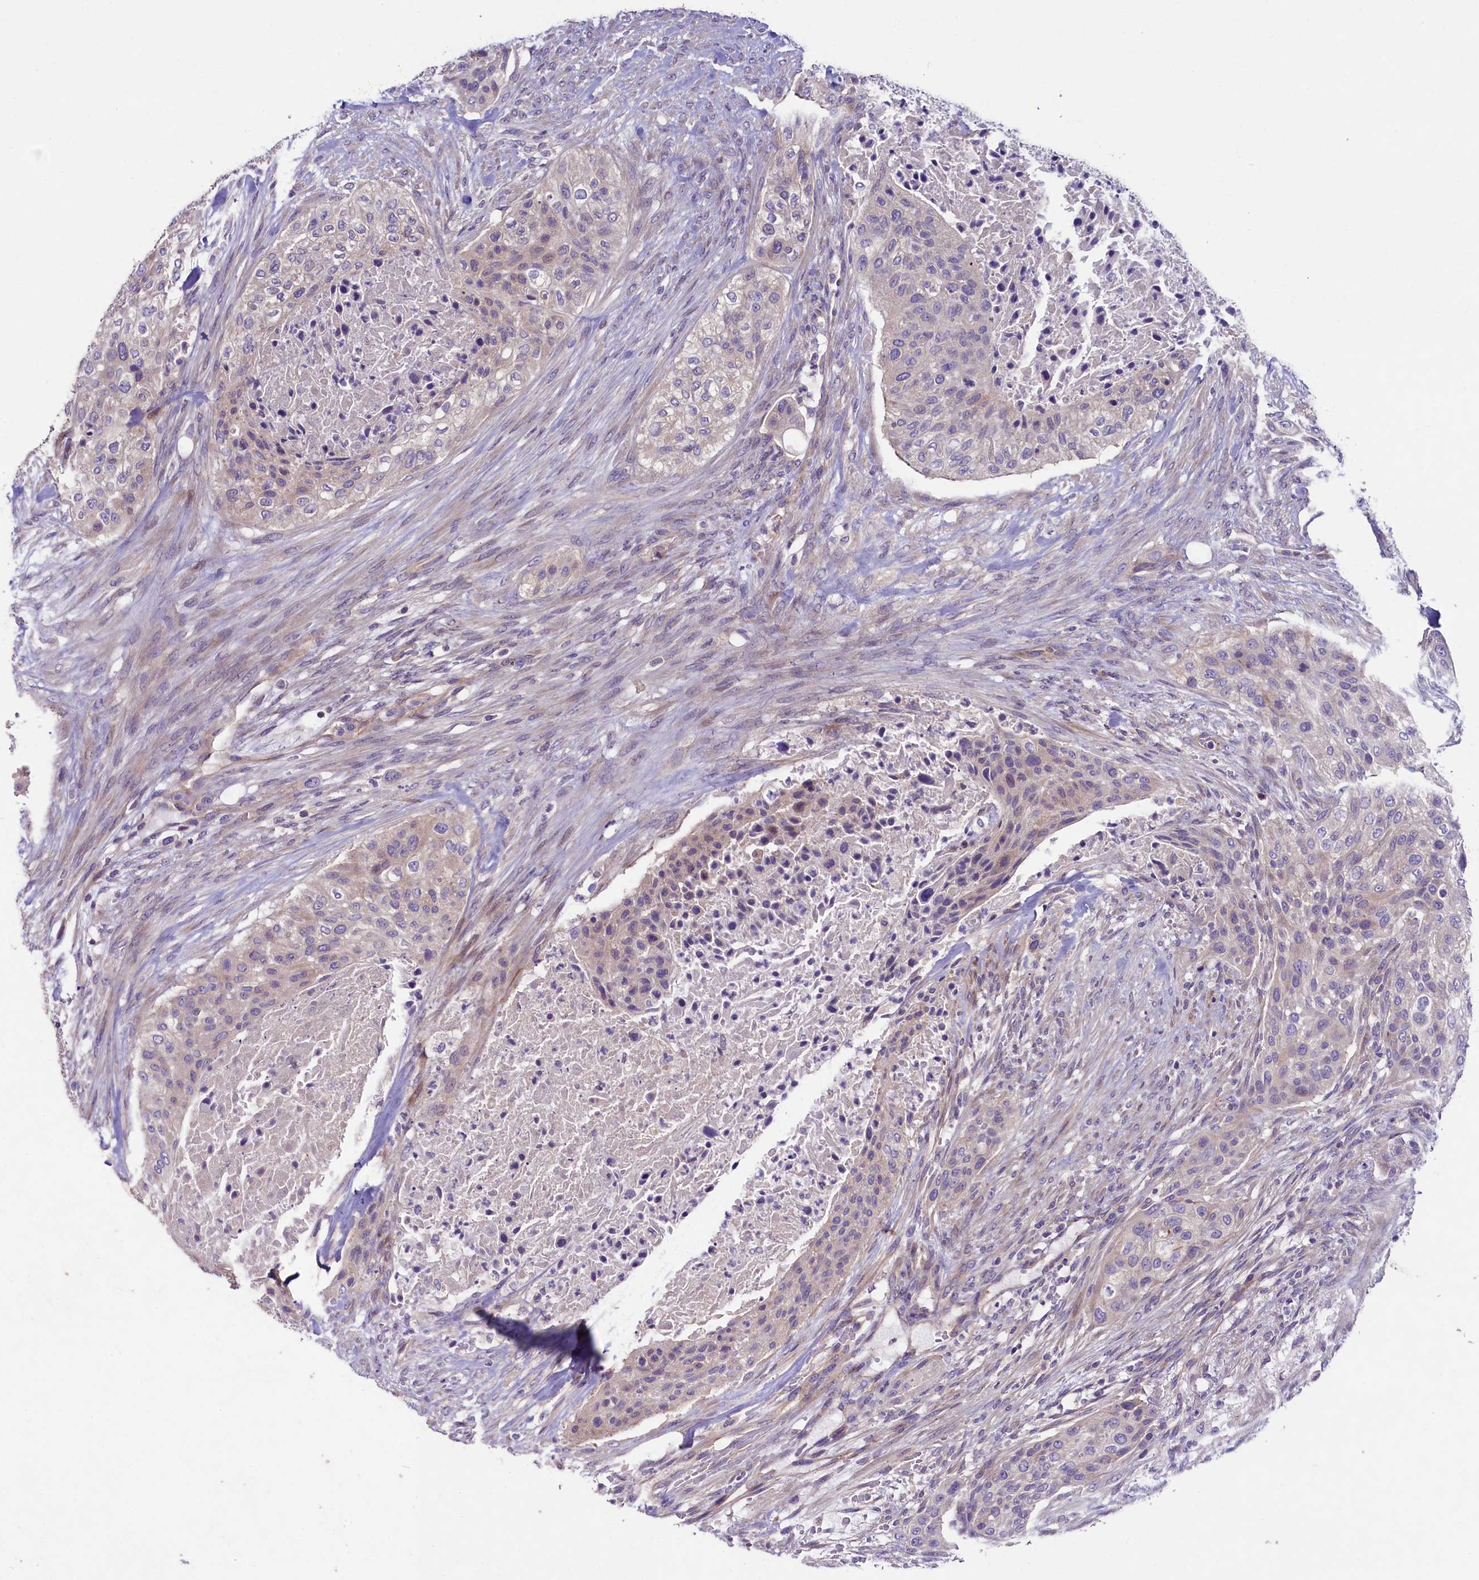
{"staining": {"intensity": "weak", "quantity": "<25%", "location": "cytoplasmic/membranous"}, "tissue": "urothelial cancer", "cell_type": "Tumor cells", "image_type": "cancer", "snomed": [{"axis": "morphology", "description": "Urothelial carcinoma, High grade"}, {"axis": "topography", "description": "Urinary bladder"}], "caption": "IHC image of human high-grade urothelial carcinoma stained for a protein (brown), which shows no staining in tumor cells.", "gene": "CD99L2", "patient": {"sex": "male", "age": 35}}